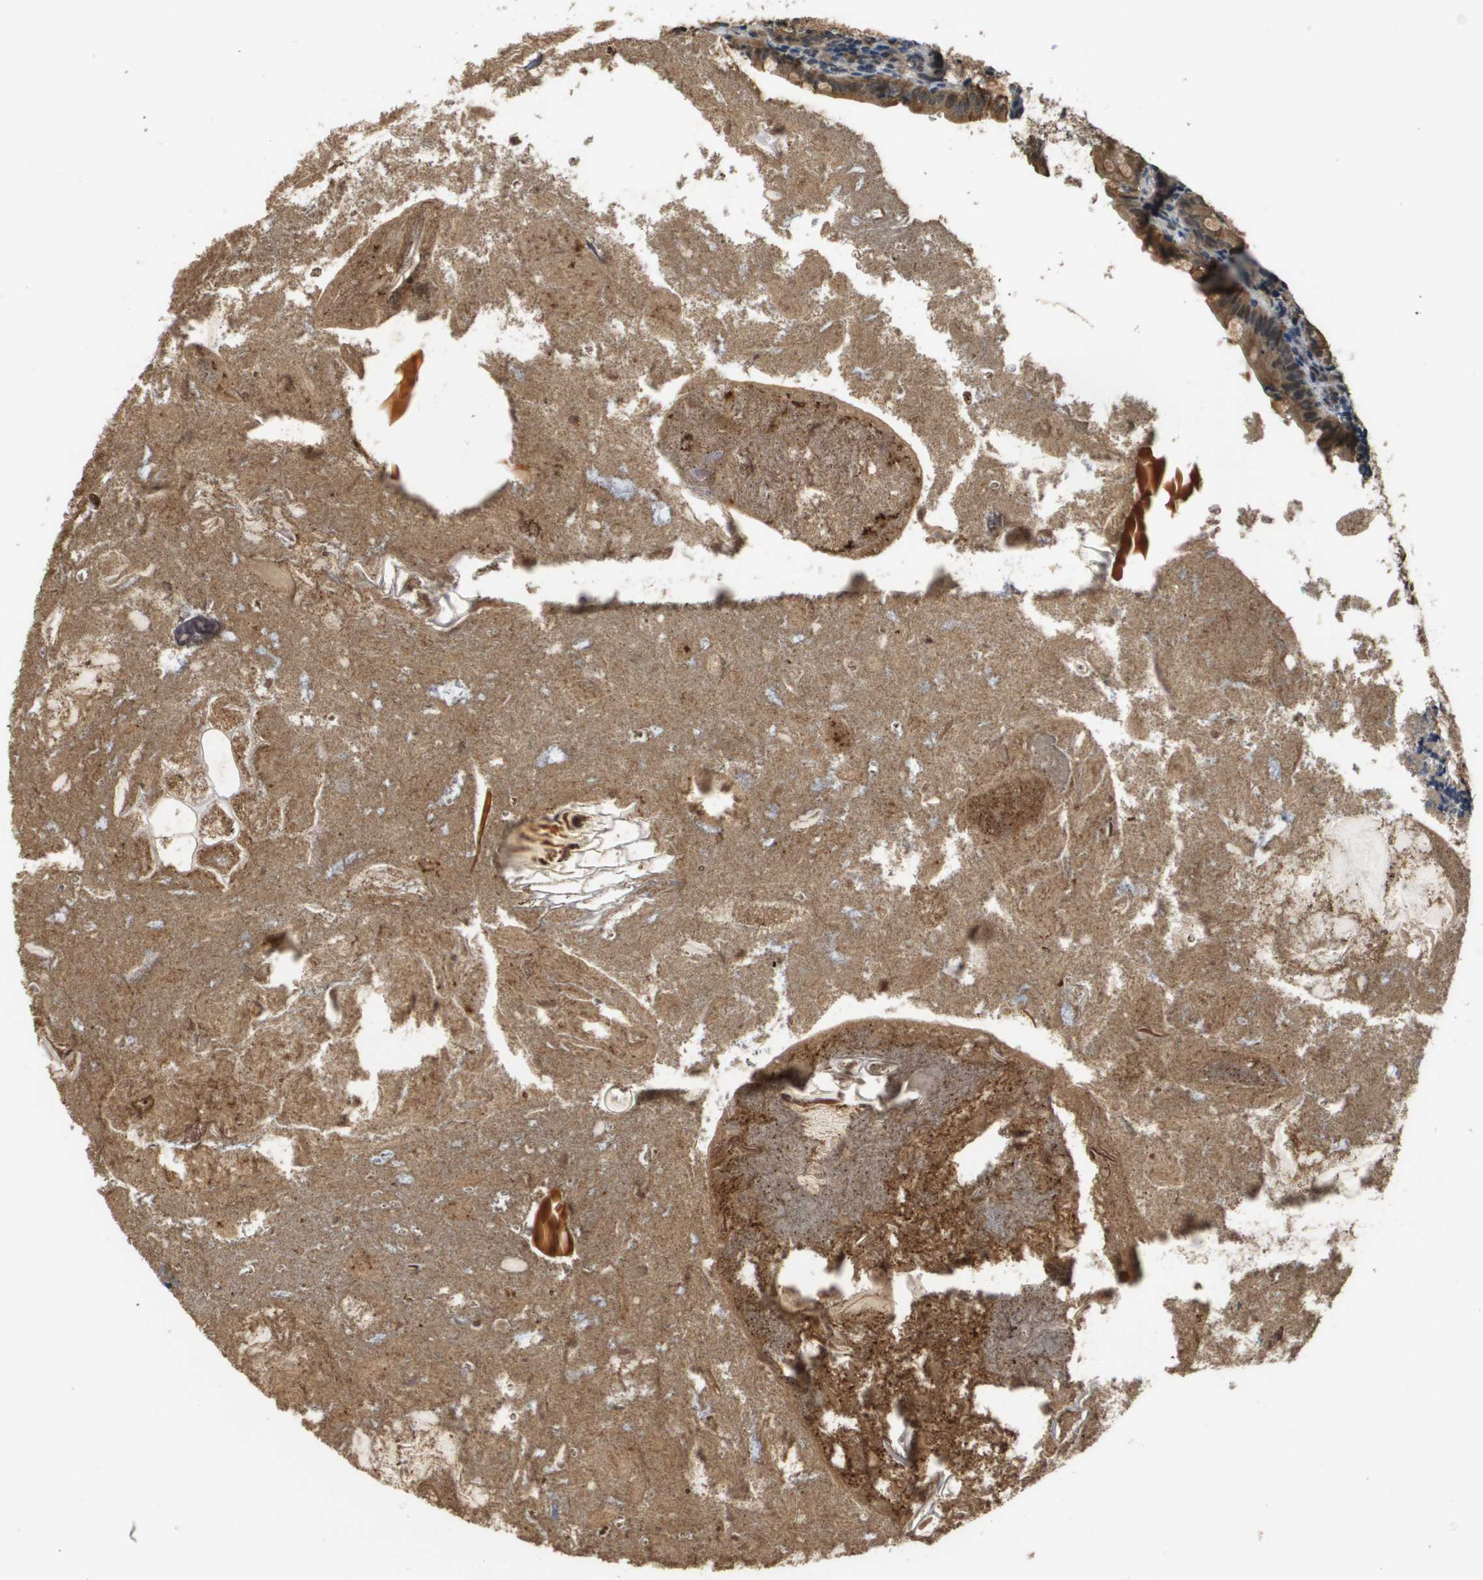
{"staining": {"intensity": "moderate", "quantity": ">75%", "location": "cytoplasmic/membranous,nuclear"}, "tissue": "appendix", "cell_type": "Glandular cells", "image_type": "normal", "snomed": [{"axis": "morphology", "description": "Normal tissue, NOS"}, {"axis": "topography", "description": "Appendix"}], "caption": "IHC histopathology image of unremarkable appendix: human appendix stained using IHC demonstrates medium levels of moderate protein expression localized specifically in the cytoplasmic/membranous,nuclear of glandular cells, appearing as a cytoplasmic/membranous,nuclear brown color.", "gene": "FANCC", "patient": {"sex": "male", "age": 52}}